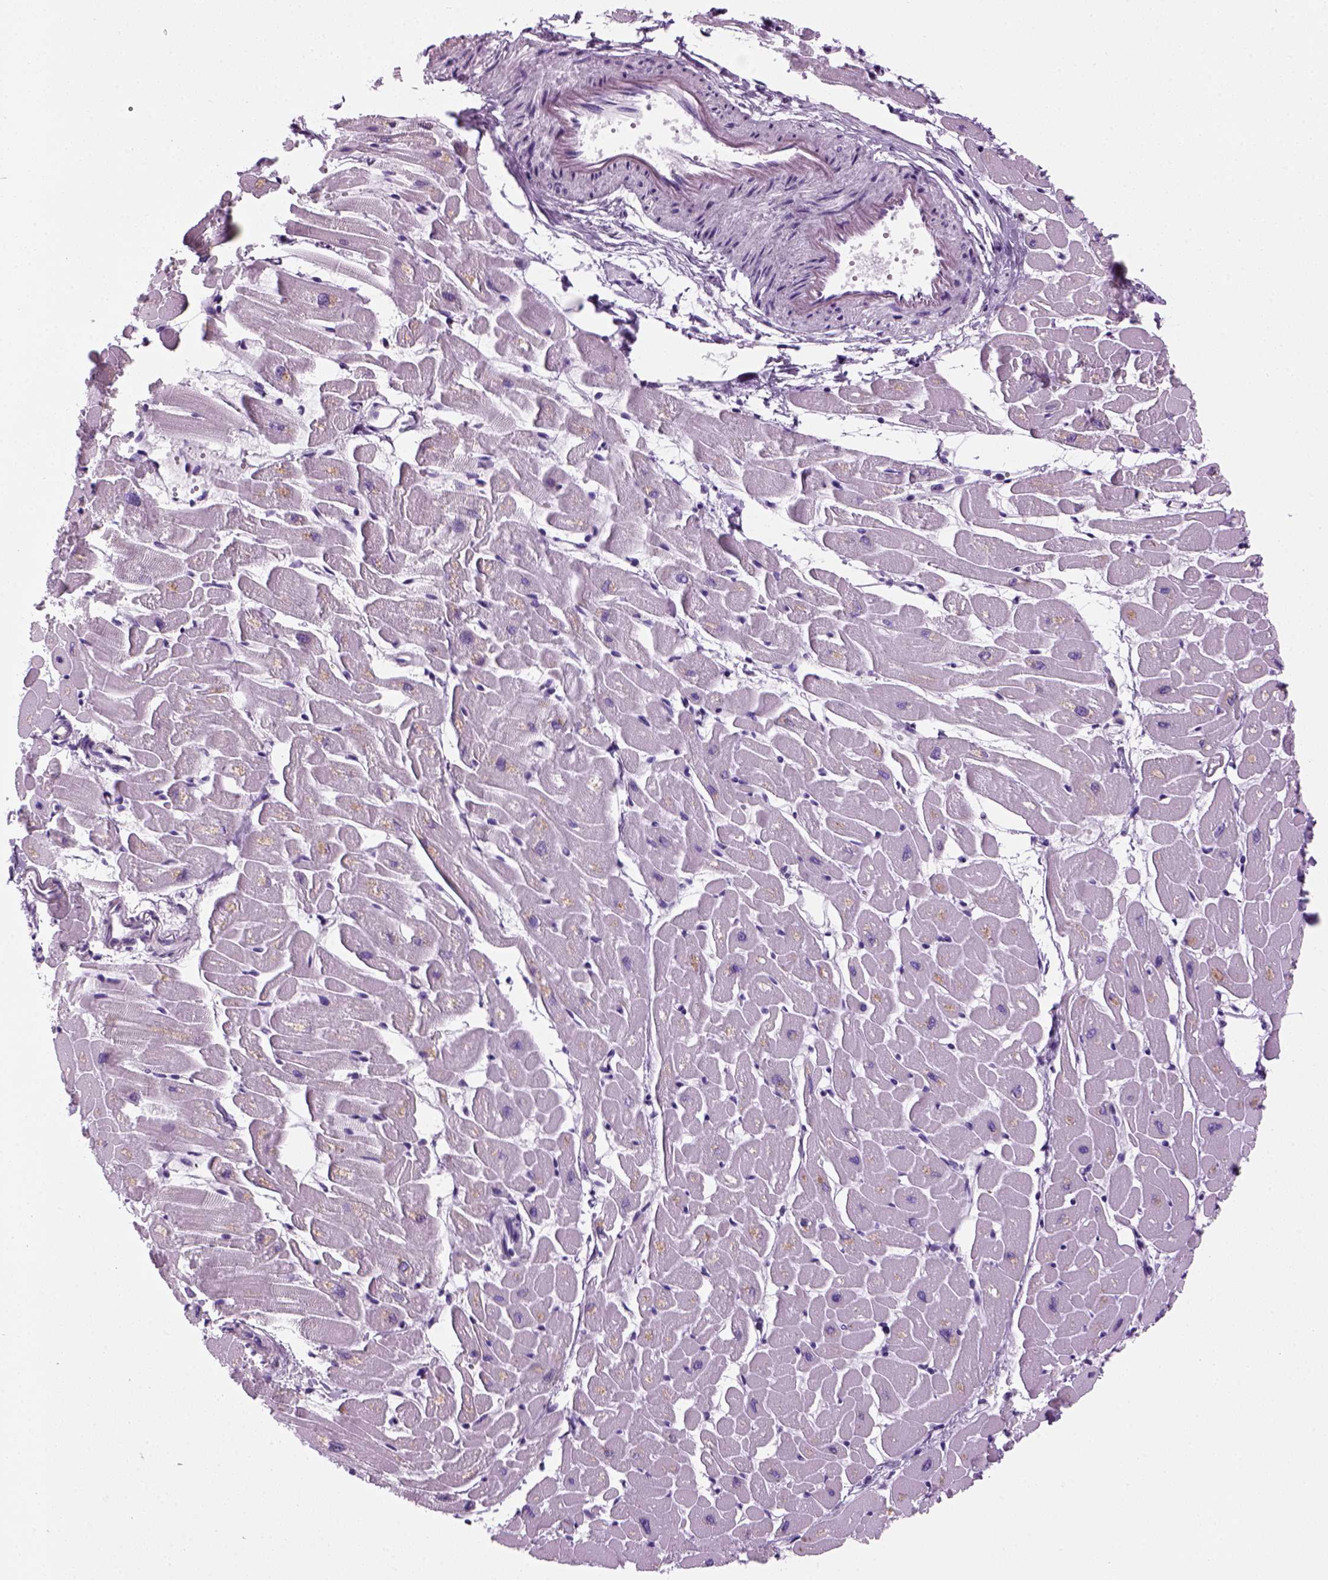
{"staining": {"intensity": "negative", "quantity": "none", "location": "none"}, "tissue": "heart muscle", "cell_type": "Cardiomyocytes", "image_type": "normal", "snomed": [{"axis": "morphology", "description": "Normal tissue, NOS"}, {"axis": "topography", "description": "Heart"}], "caption": "Micrograph shows no protein staining in cardiomyocytes of normal heart muscle. The staining is performed using DAB (3,3'-diaminobenzidine) brown chromogen with nuclei counter-stained in using hematoxylin.", "gene": "MZB1", "patient": {"sex": "male", "age": 57}}